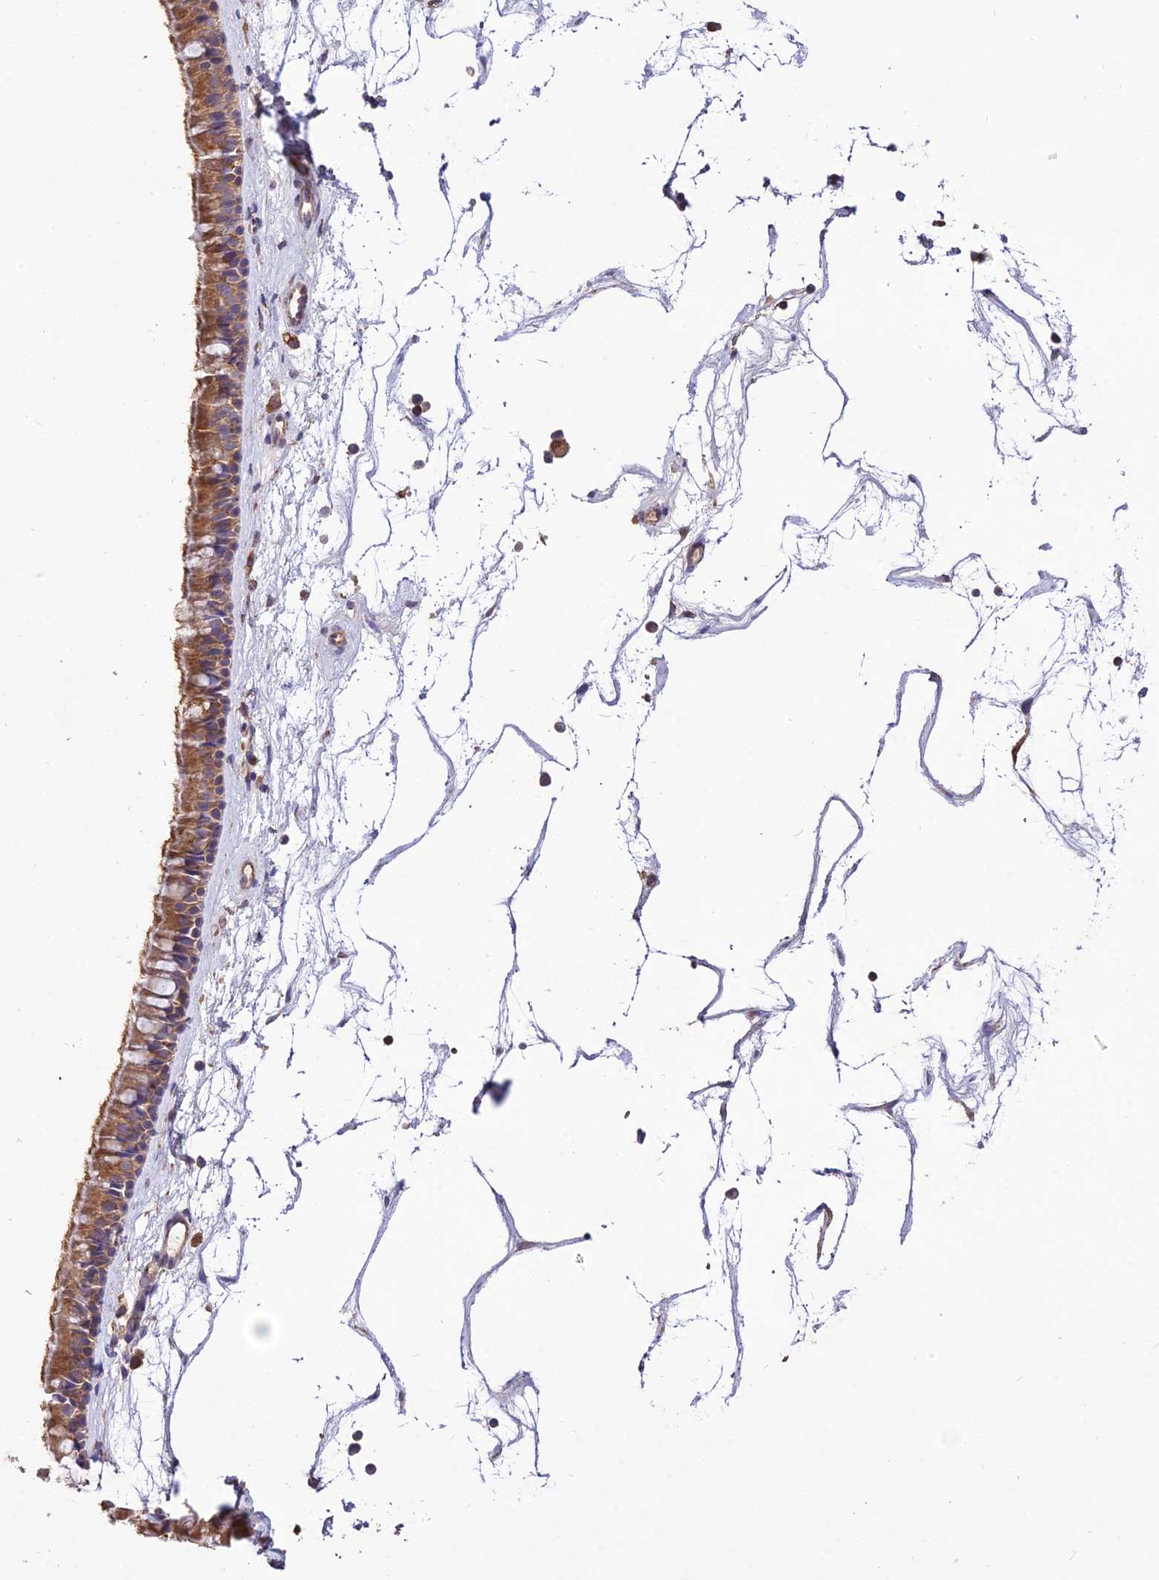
{"staining": {"intensity": "moderate", "quantity": ">75%", "location": "cytoplasmic/membranous"}, "tissue": "nasopharynx", "cell_type": "Respiratory epithelial cells", "image_type": "normal", "snomed": [{"axis": "morphology", "description": "Normal tissue, NOS"}, {"axis": "topography", "description": "Nasopharynx"}], "caption": "Protein staining of benign nasopharynx displays moderate cytoplasmic/membranous staining in approximately >75% of respiratory epithelial cells. The staining was performed using DAB, with brown indicating positive protein expression. Nuclei are stained blue with hematoxylin.", "gene": "SDHD", "patient": {"sex": "male", "age": 64}}